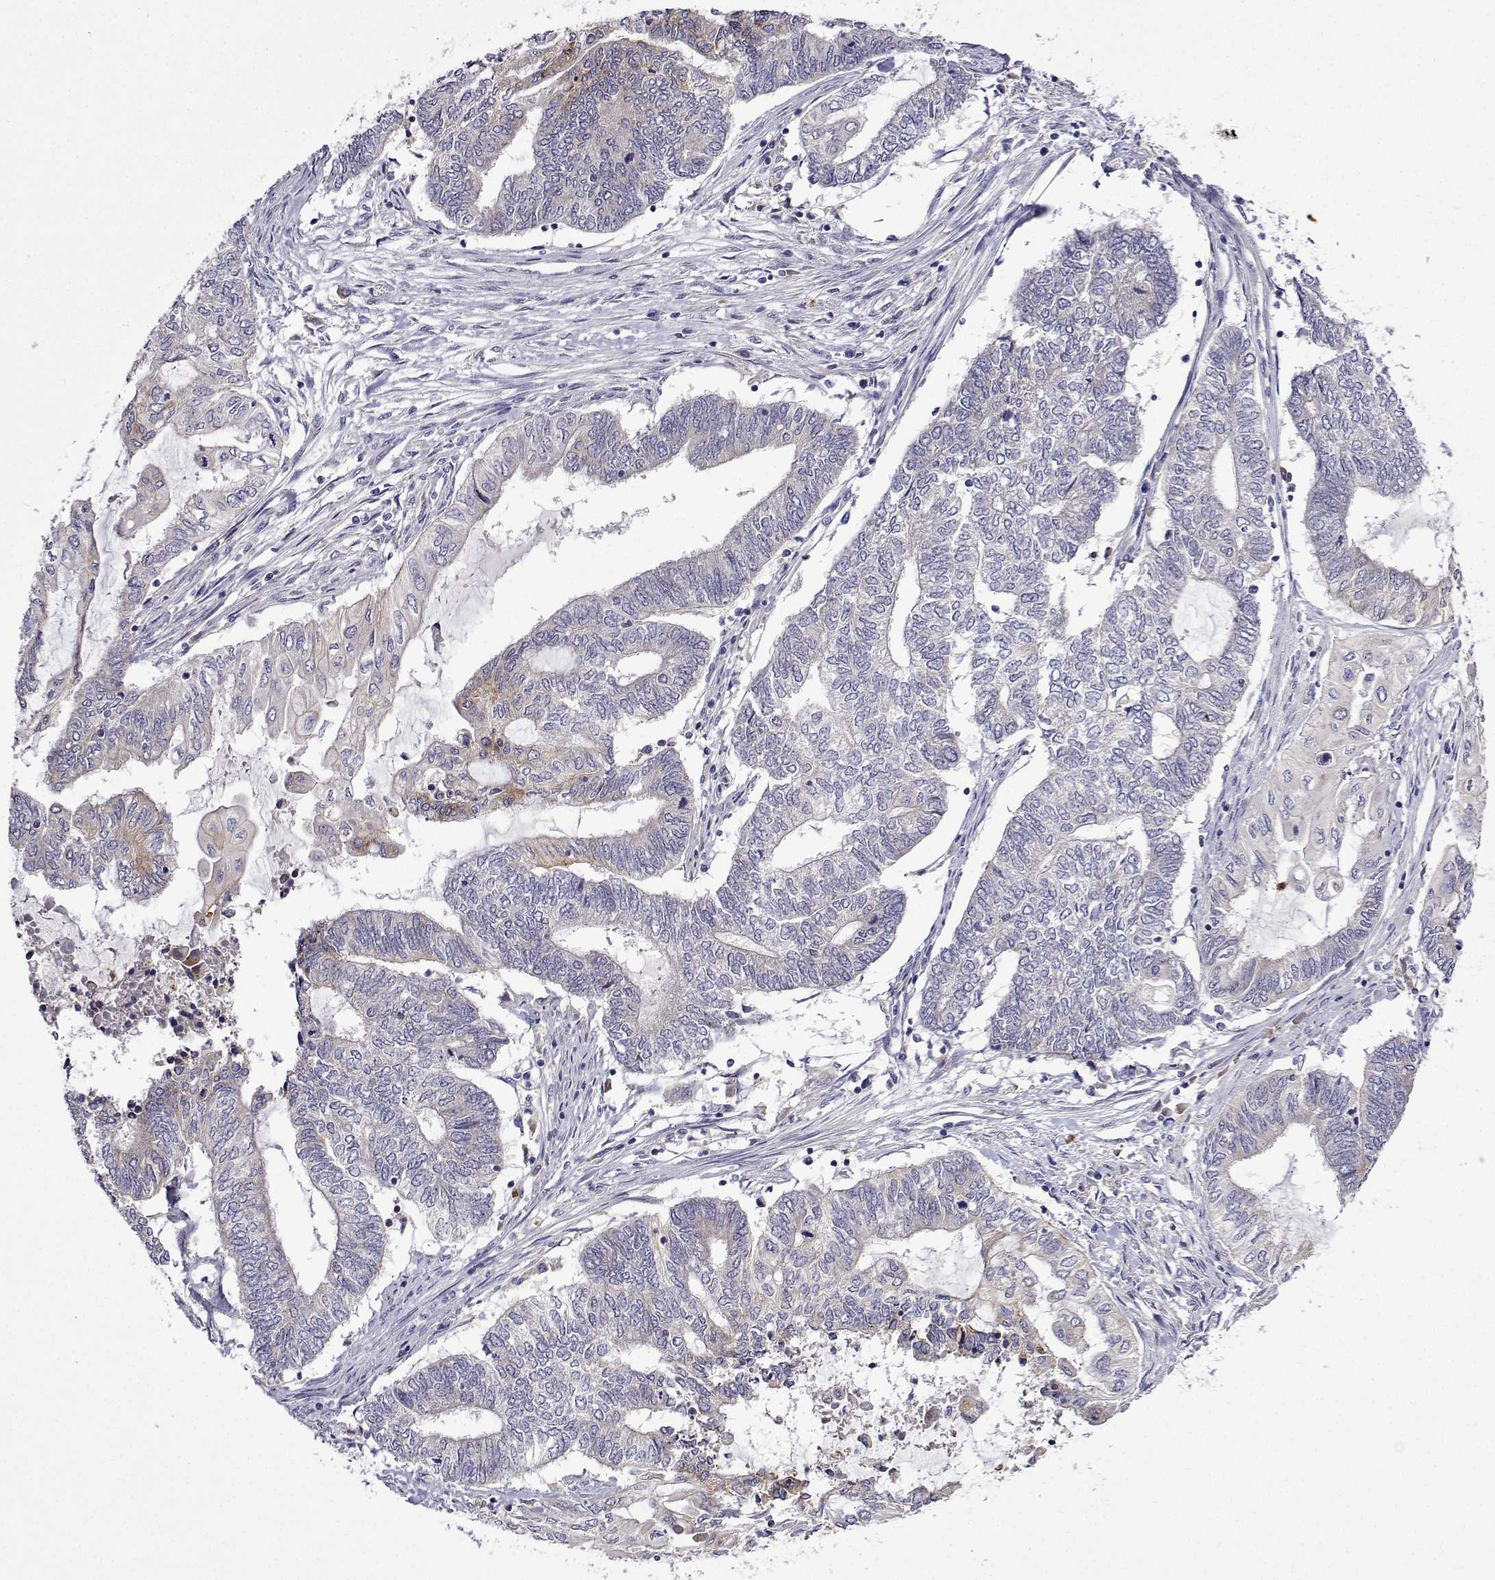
{"staining": {"intensity": "negative", "quantity": "none", "location": "none"}, "tissue": "endometrial cancer", "cell_type": "Tumor cells", "image_type": "cancer", "snomed": [{"axis": "morphology", "description": "Adenocarcinoma, NOS"}, {"axis": "topography", "description": "Uterus"}, {"axis": "topography", "description": "Endometrium"}], "caption": "Photomicrograph shows no significant protein expression in tumor cells of endometrial cancer.", "gene": "SULT2A1", "patient": {"sex": "female", "age": 70}}